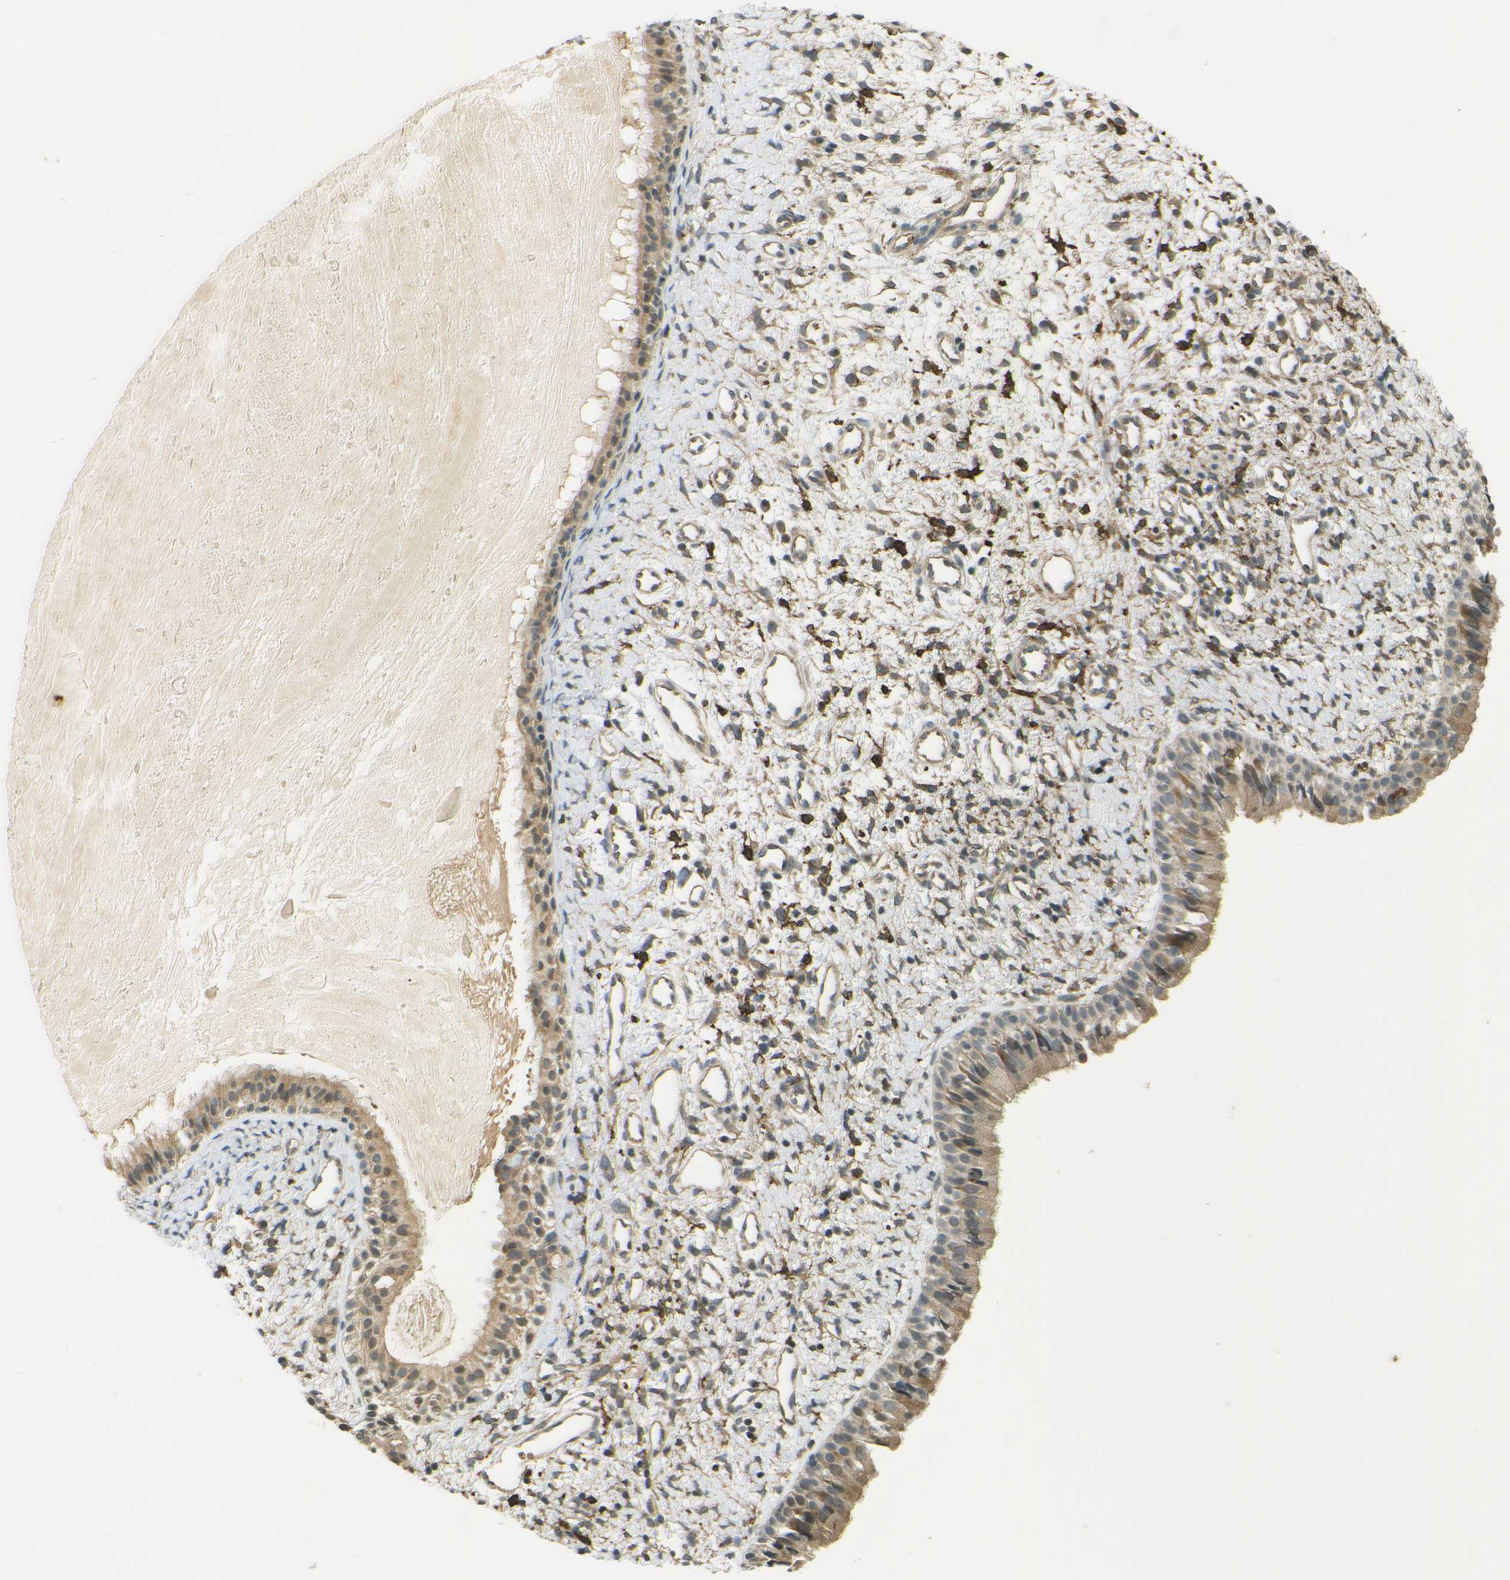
{"staining": {"intensity": "moderate", "quantity": ">75%", "location": "cytoplasmic/membranous"}, "tissue": "nasopharynx", "cell_type": "Respiratory epithelial cells", "image_type": "normal", "snomed": [{"axis": "morphology", "description": "Normal tissue, NOS"}, {"axis": "topography", "description": "Nasopharynx"}], "caption": "A histopathology image of human nasopharynx stained for a protein reveals moderate cytoplasmic/membranous brown staining in respiratory epithelial cells.", "gene": "DAB2", "patient": {"sex": "male", "age": 22}}